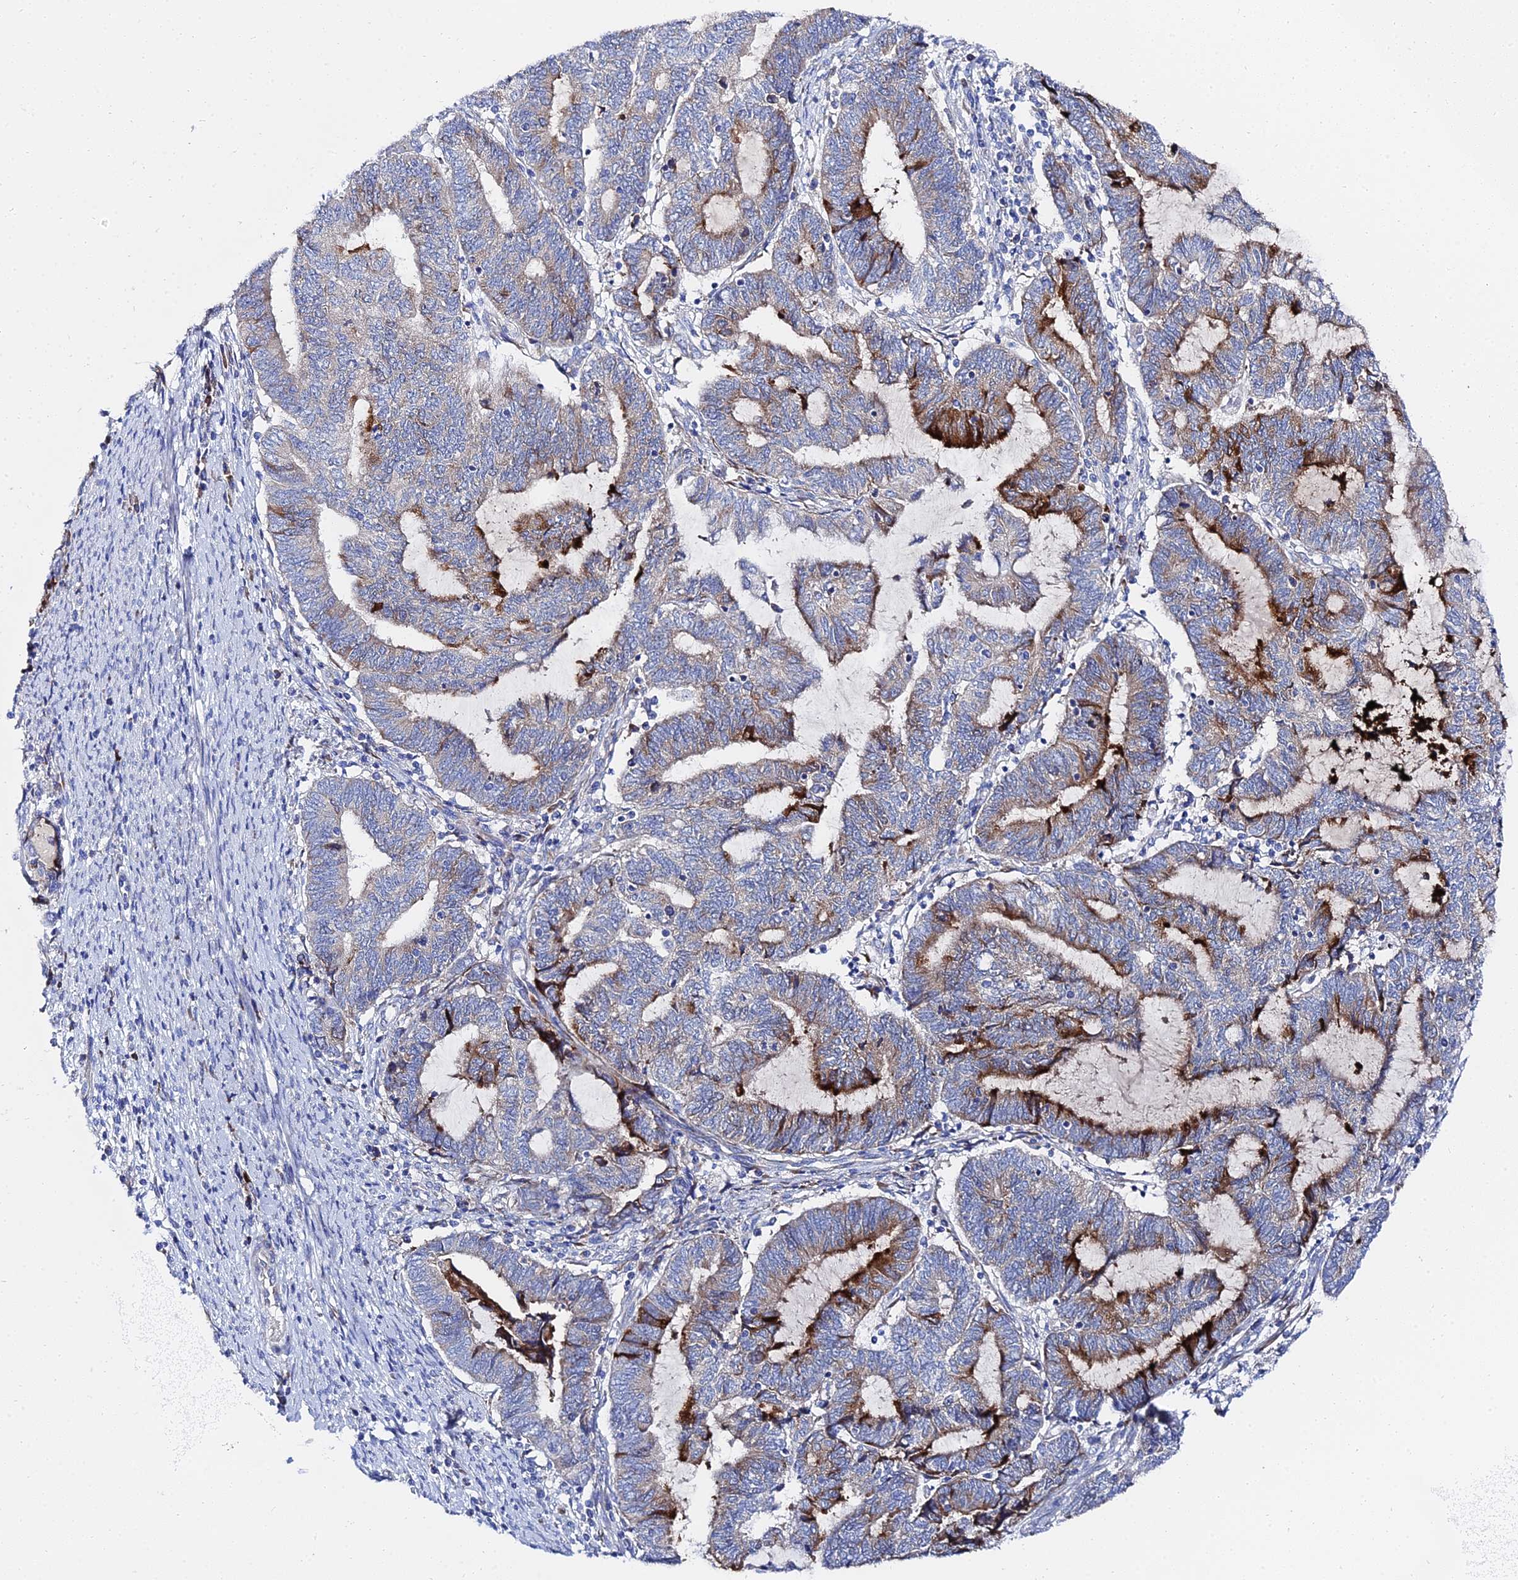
{"staining": {"intensity": "strong", "quantity": "<25%", "location": "cytoplasmic/membranous"}, "tissue": "endometrial cancer", "cell_type": "Tumor cells", "image_type": "cancer", "snomed": [{"axis": "morphology", "description": "Adenocarcinoma, NOS"}, {"axis": "topography", "description": "Uterus"}, {"axis": "topography", "description": "Endometrium"}], "caption": "An image of human endometrial cancer (adenocarcinoma) stained for a protein displays strong cytoplasmic/membranous brown staining in tumor cells.", "gene": "PTTG1", "patient": {"sex": "female", "age": 70}}